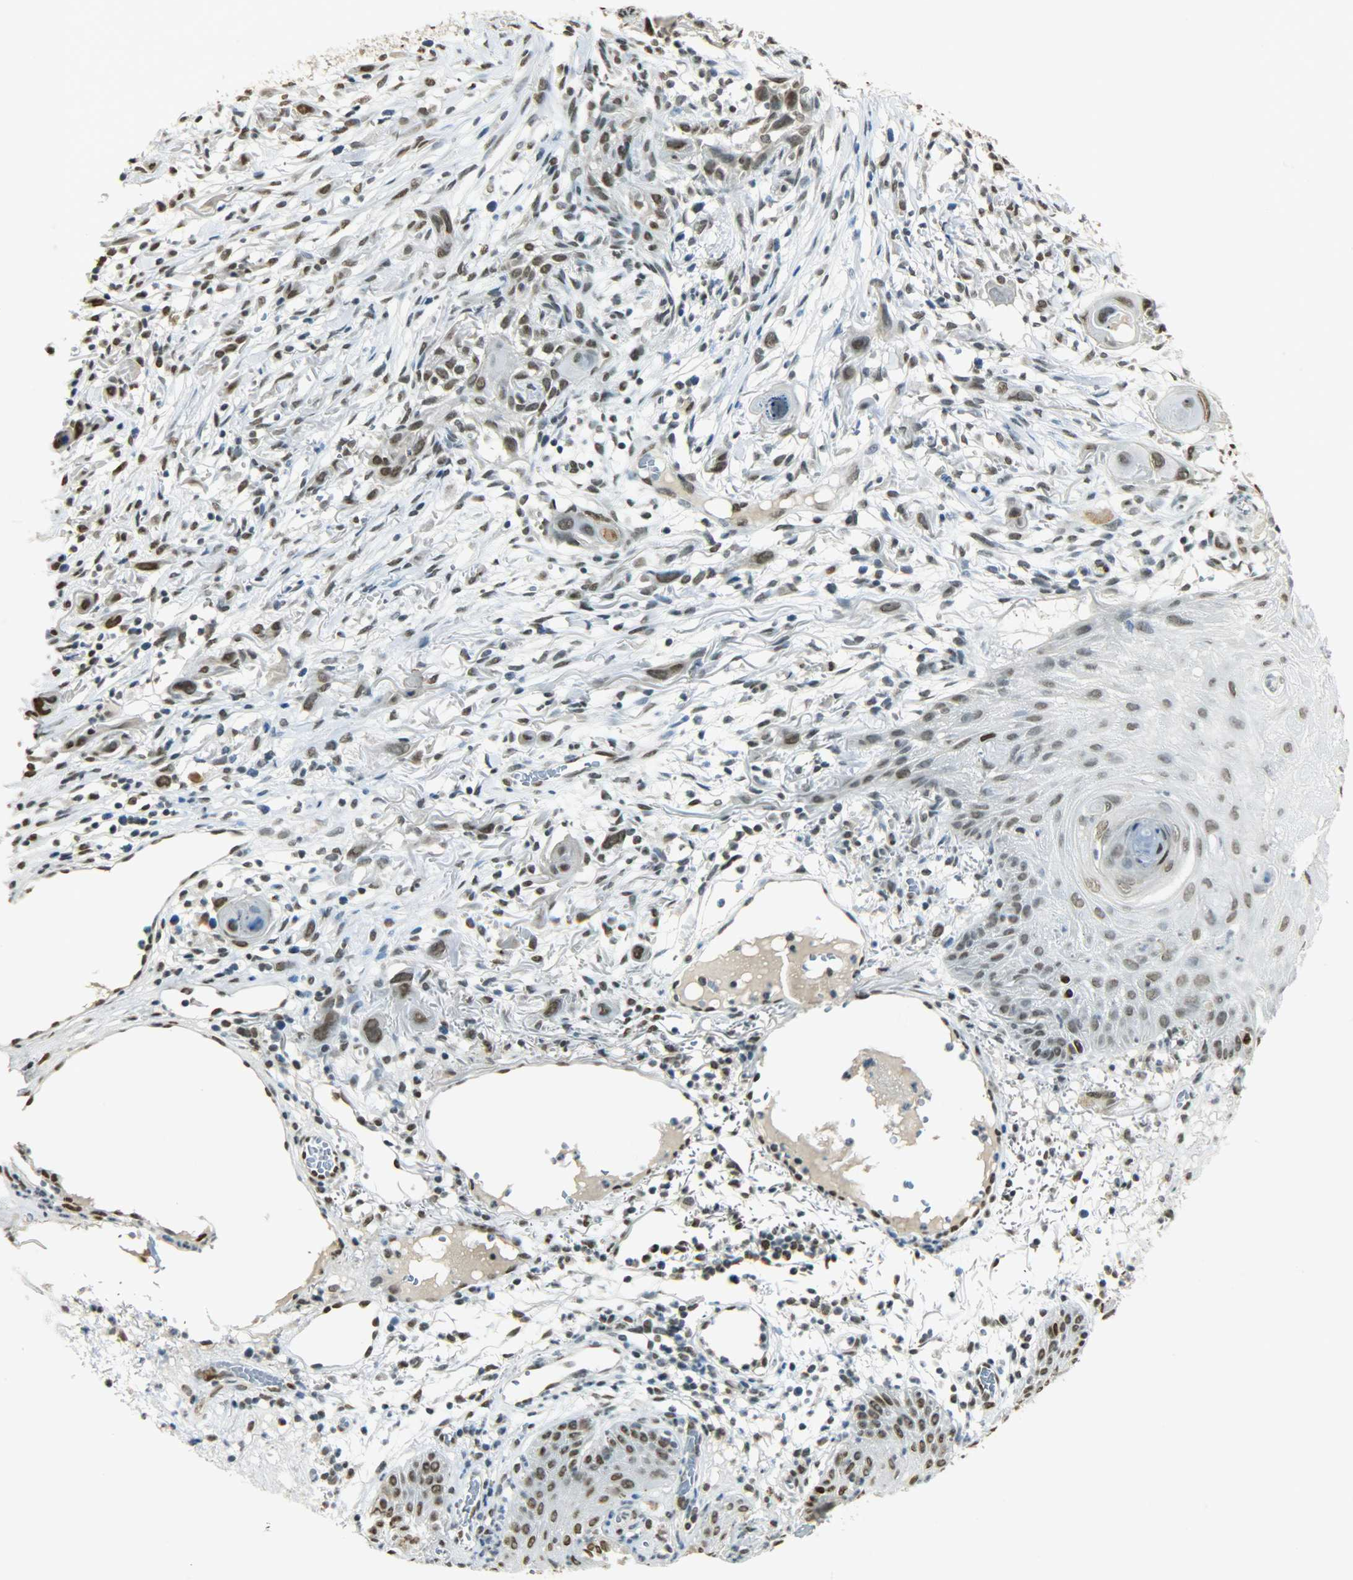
{"staining": {"intensity": "moderate", "quantity": ">75%", "location": "nuclear"}, "tissue": "skin cancer", "cell_type": "Tumor cells", "image_type": "cancer", "snomed": [{"axis": "morphology", "description": "Normal tissue, NOS"}, {"axis": "morphology", "description": "Squamous cell carcinoma, NOS"}, {"axis": "topography", "description": "Skin"}], "caption": "Squamous cell carcinoma (skin) tissue demonstrates moderate nuclear positivity in approximately >75% of tumor cells", "gene": "MYEF2", "patient": {"sex": "female", "age": 59}}